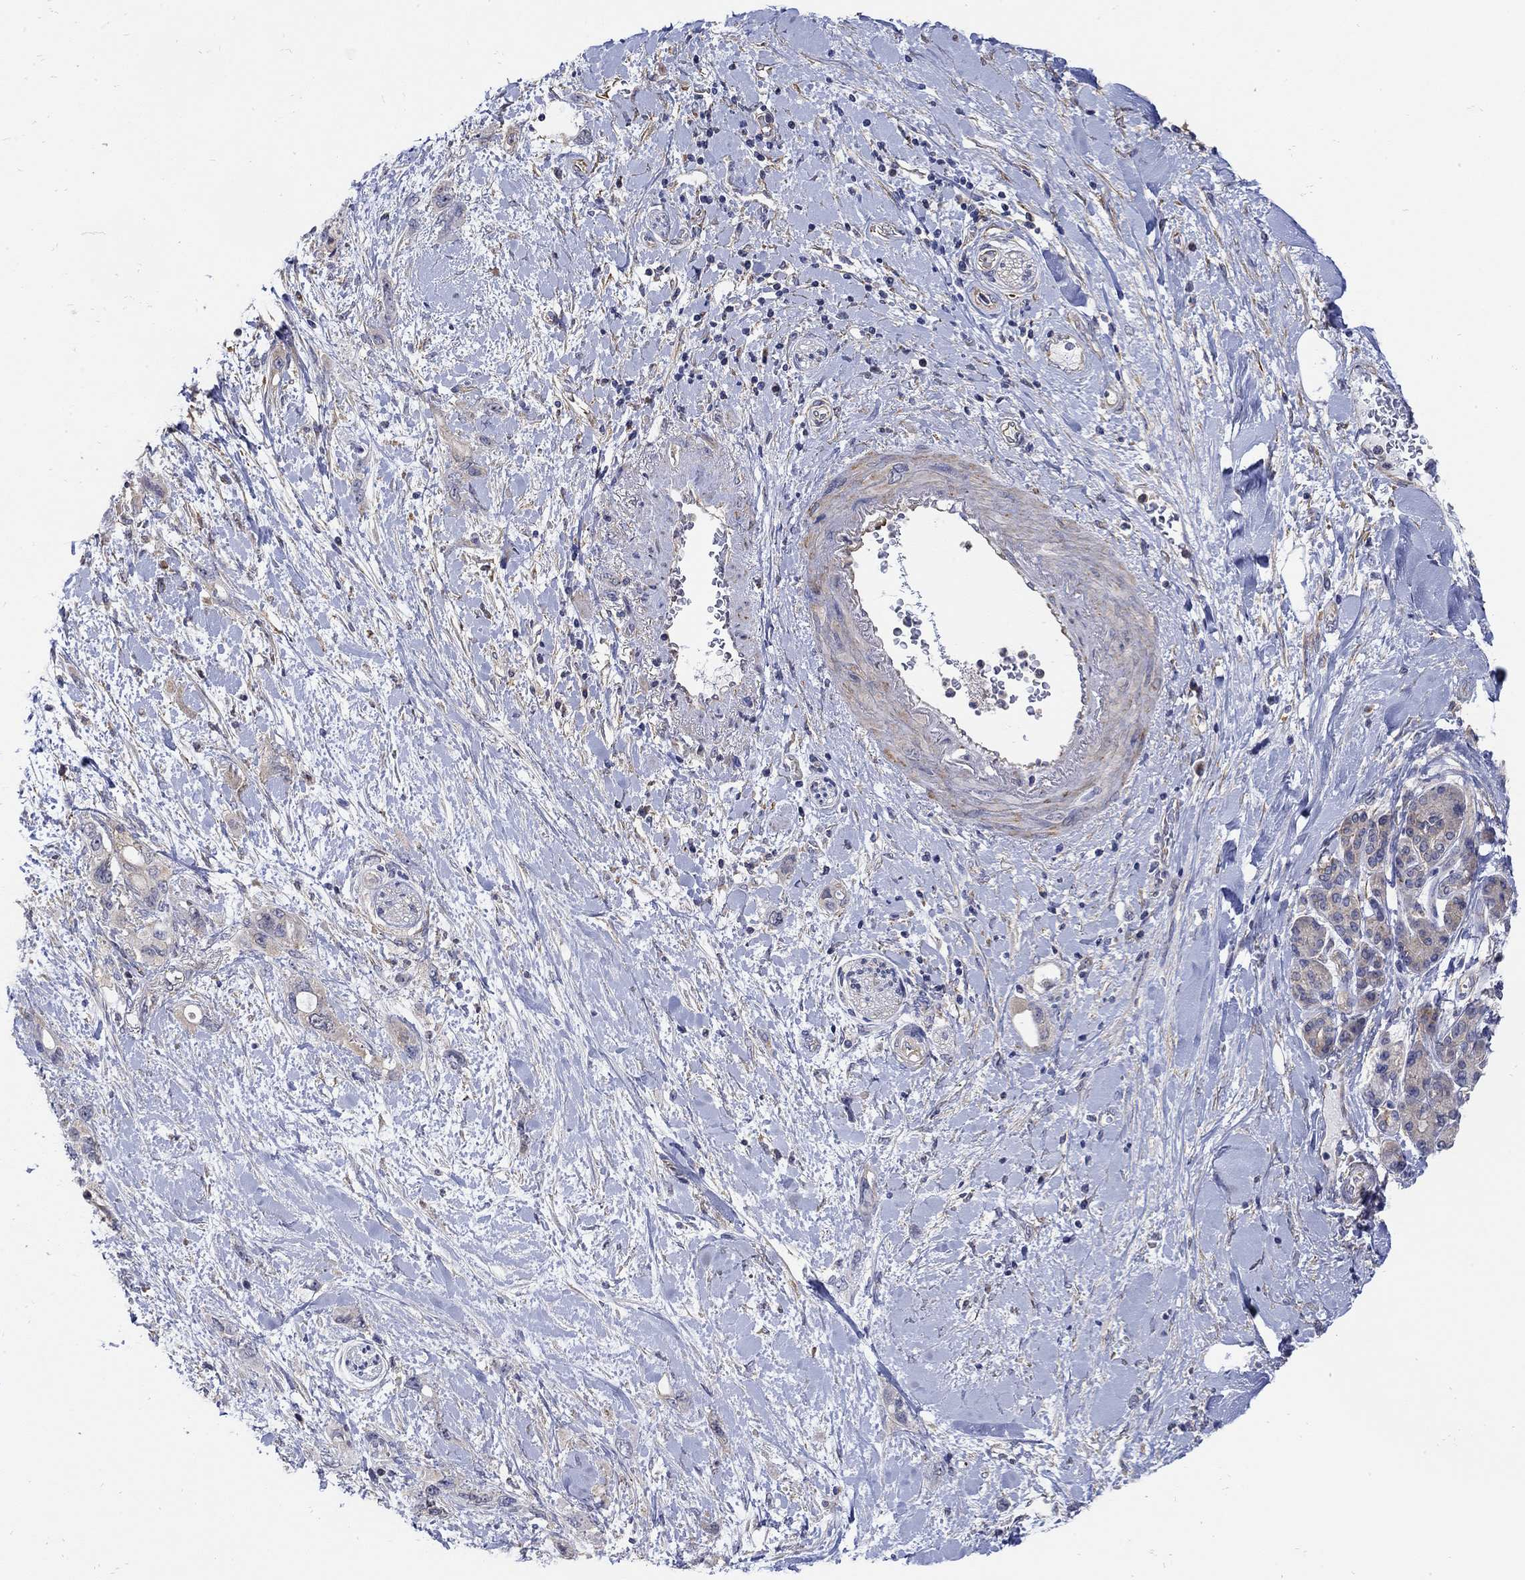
{"staining": {"intensity": "negative", "quantity": "none", "location": "none"}, "tissue": "pancreatic cancer", "cell_type": "Tumor cells", "image_type": "cancer", "snomed": [{"axis": "morphology", "description": "Adenocarcinoma, NOS"}, {"axis": "topography", "description": "Pancreas"}], "caption": "The IHC image has no significant staining in tumor cells of adenocarcinoma (pancreatic) tissue. (Immunohistochemistry (ihc), brightfield microscopy, high magnification).", "gene": "TEKT3", "patient": {"sex": "female", "age": 56}}